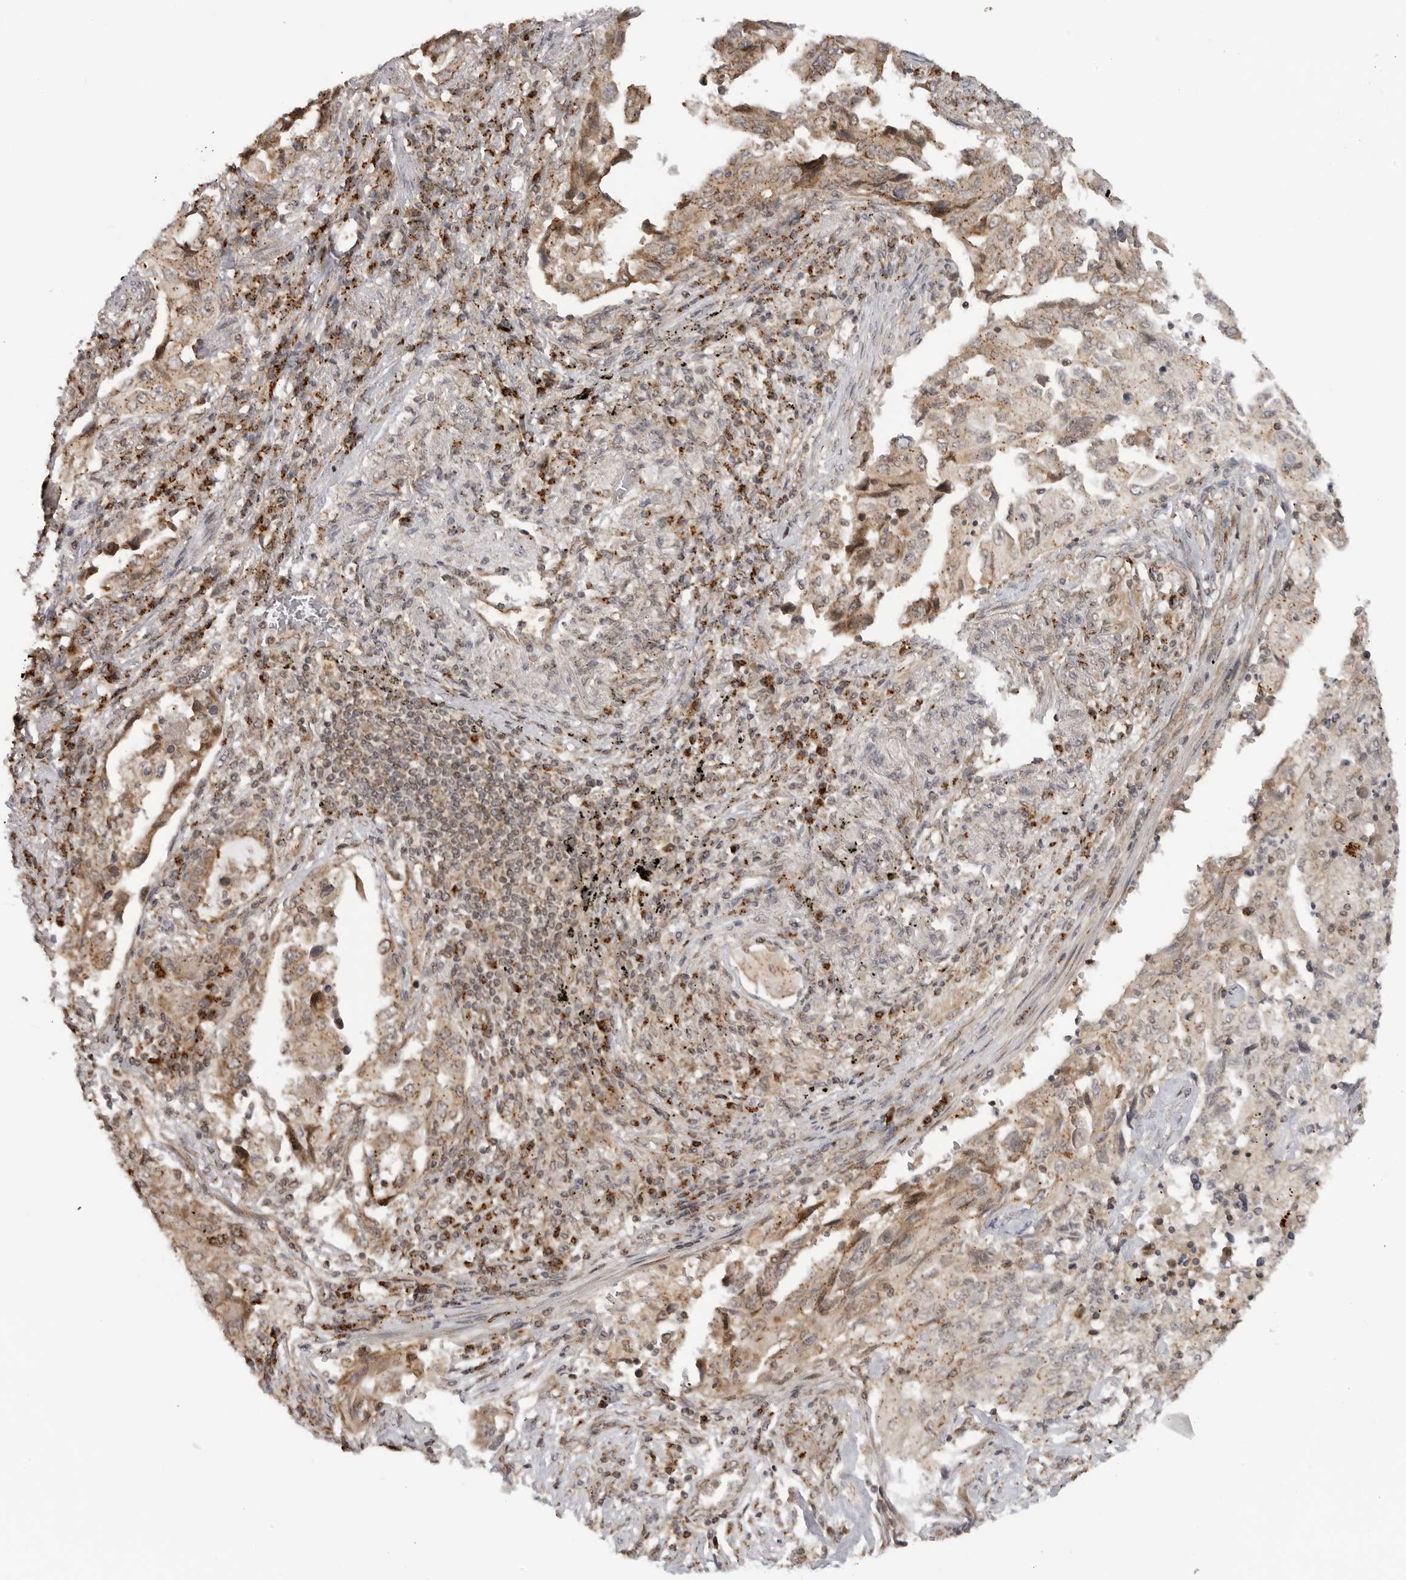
{"staining": {"intensity": "moderate", "quantity": ">75%", "location": "cytoplasmic/membranous"}, "tissue": "lung cancer", "cell_type": "Tumor cells", "image_type": "cancer", "snomed": [{"axis": "morphology", "description": "Adenocarcinoma, NOS"}, {"axis": "topography", "description": "Lung"}], "caption": "The histopathology image exhibits staining of adenocarcinoma (lung), revealing moderate cytoplasmic/membranous protein expression (brown color) within tumor cells.", "gene": "COPA", "patient": {"sex": "female", "age": 51}}